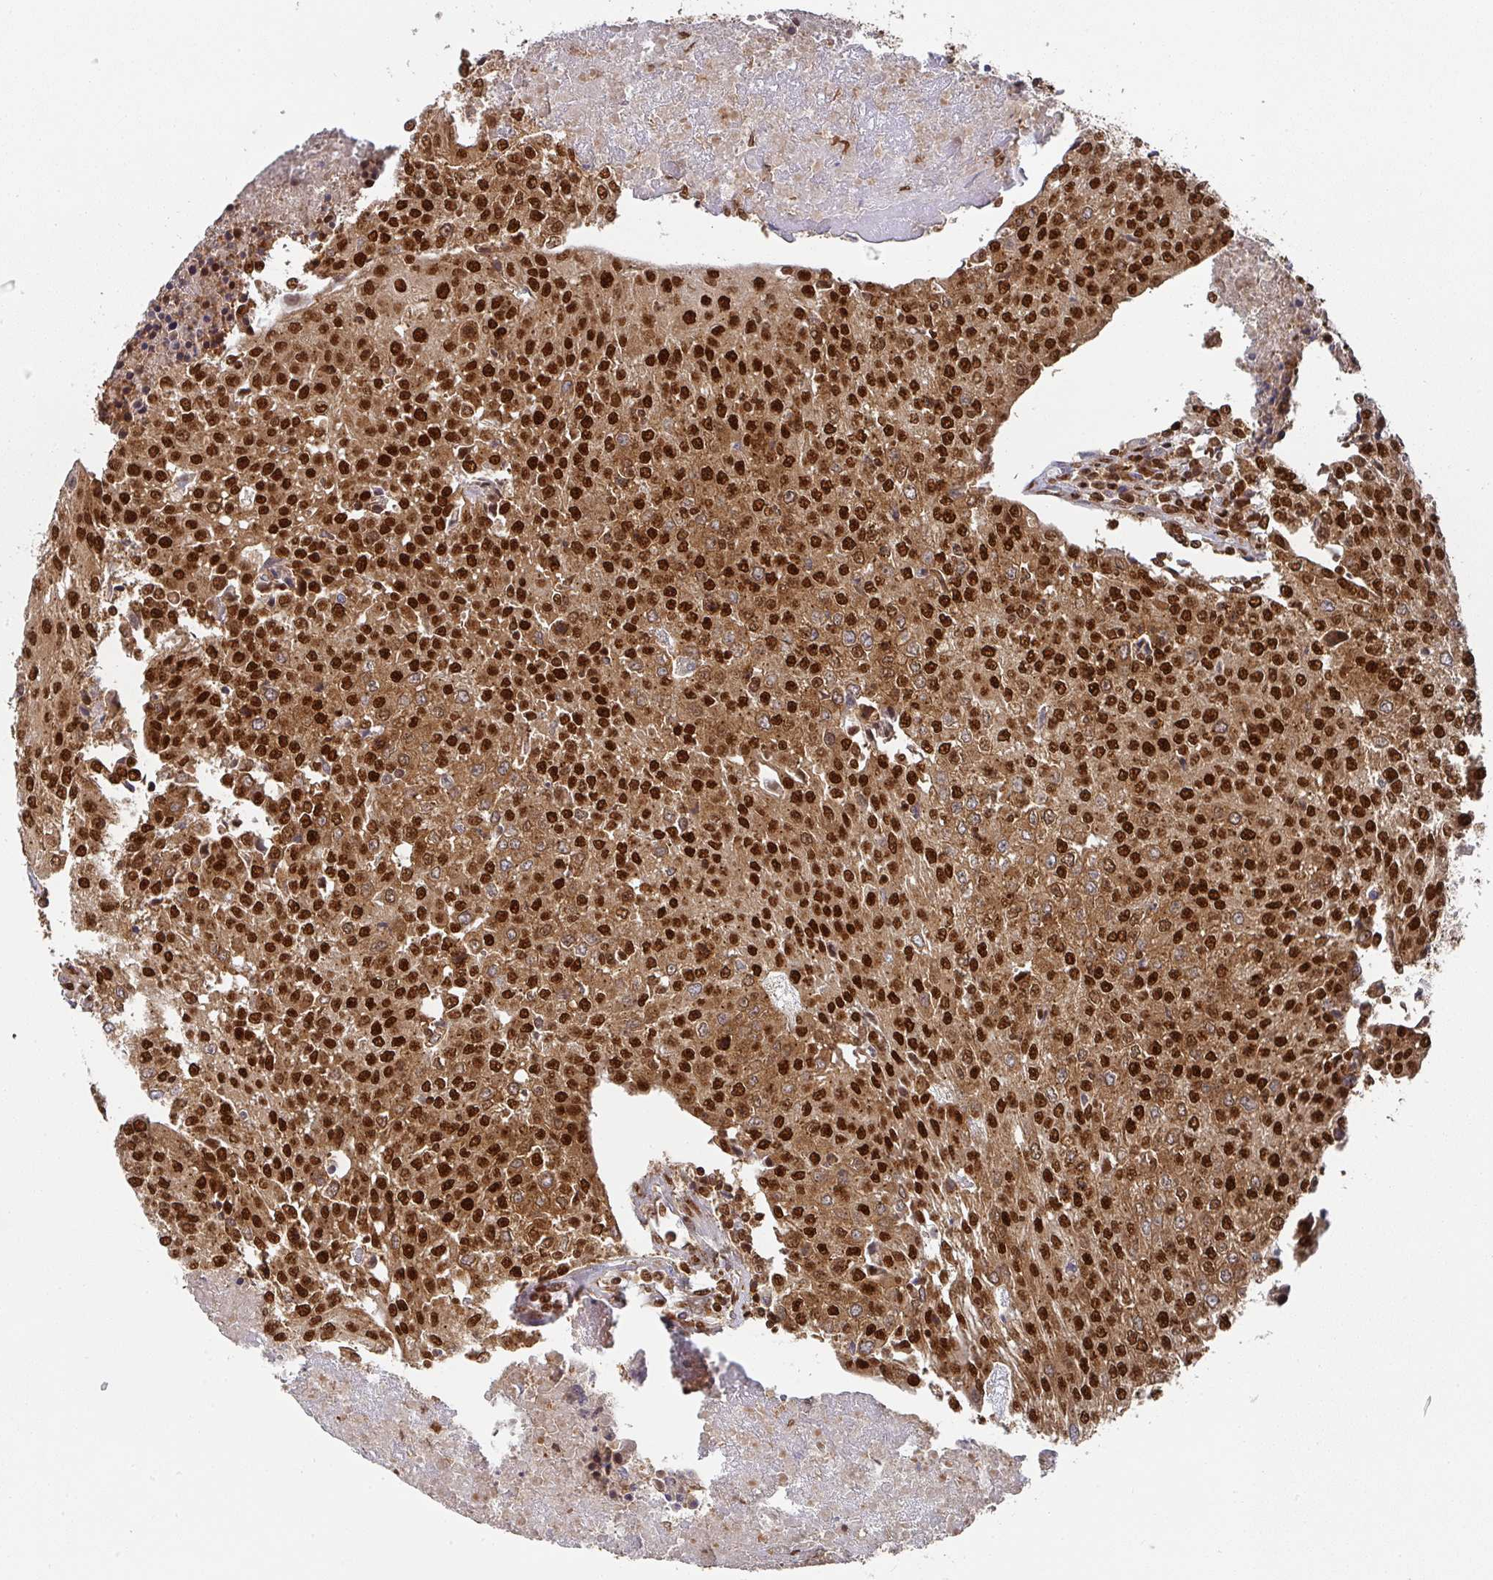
{"staining": {"intensity": "strong", "quantity": ">75%", "location": "cytoplasmic/membranous,nuclear"}, "tissue": "urothelial cancer", "cell_type": "Tumor cells", "image_type": "cancer", "snomed": [{"axis": "morphology", "description": "Urothelial carcinoma, High grade"}, {"axis": "topography", "description": "Urinary bladder"}], "caption": "Brown immunohistochemical staining in urothelial cancer exhibits strong cytoplasmic/membranous and nuclear positivity in approximately >75% of tumor cells. (brown staining indicates protein expression, while blue staining denotes nuclei).", "gene": "DIDO1", "patient": {"sex": "female", "age": 85}}